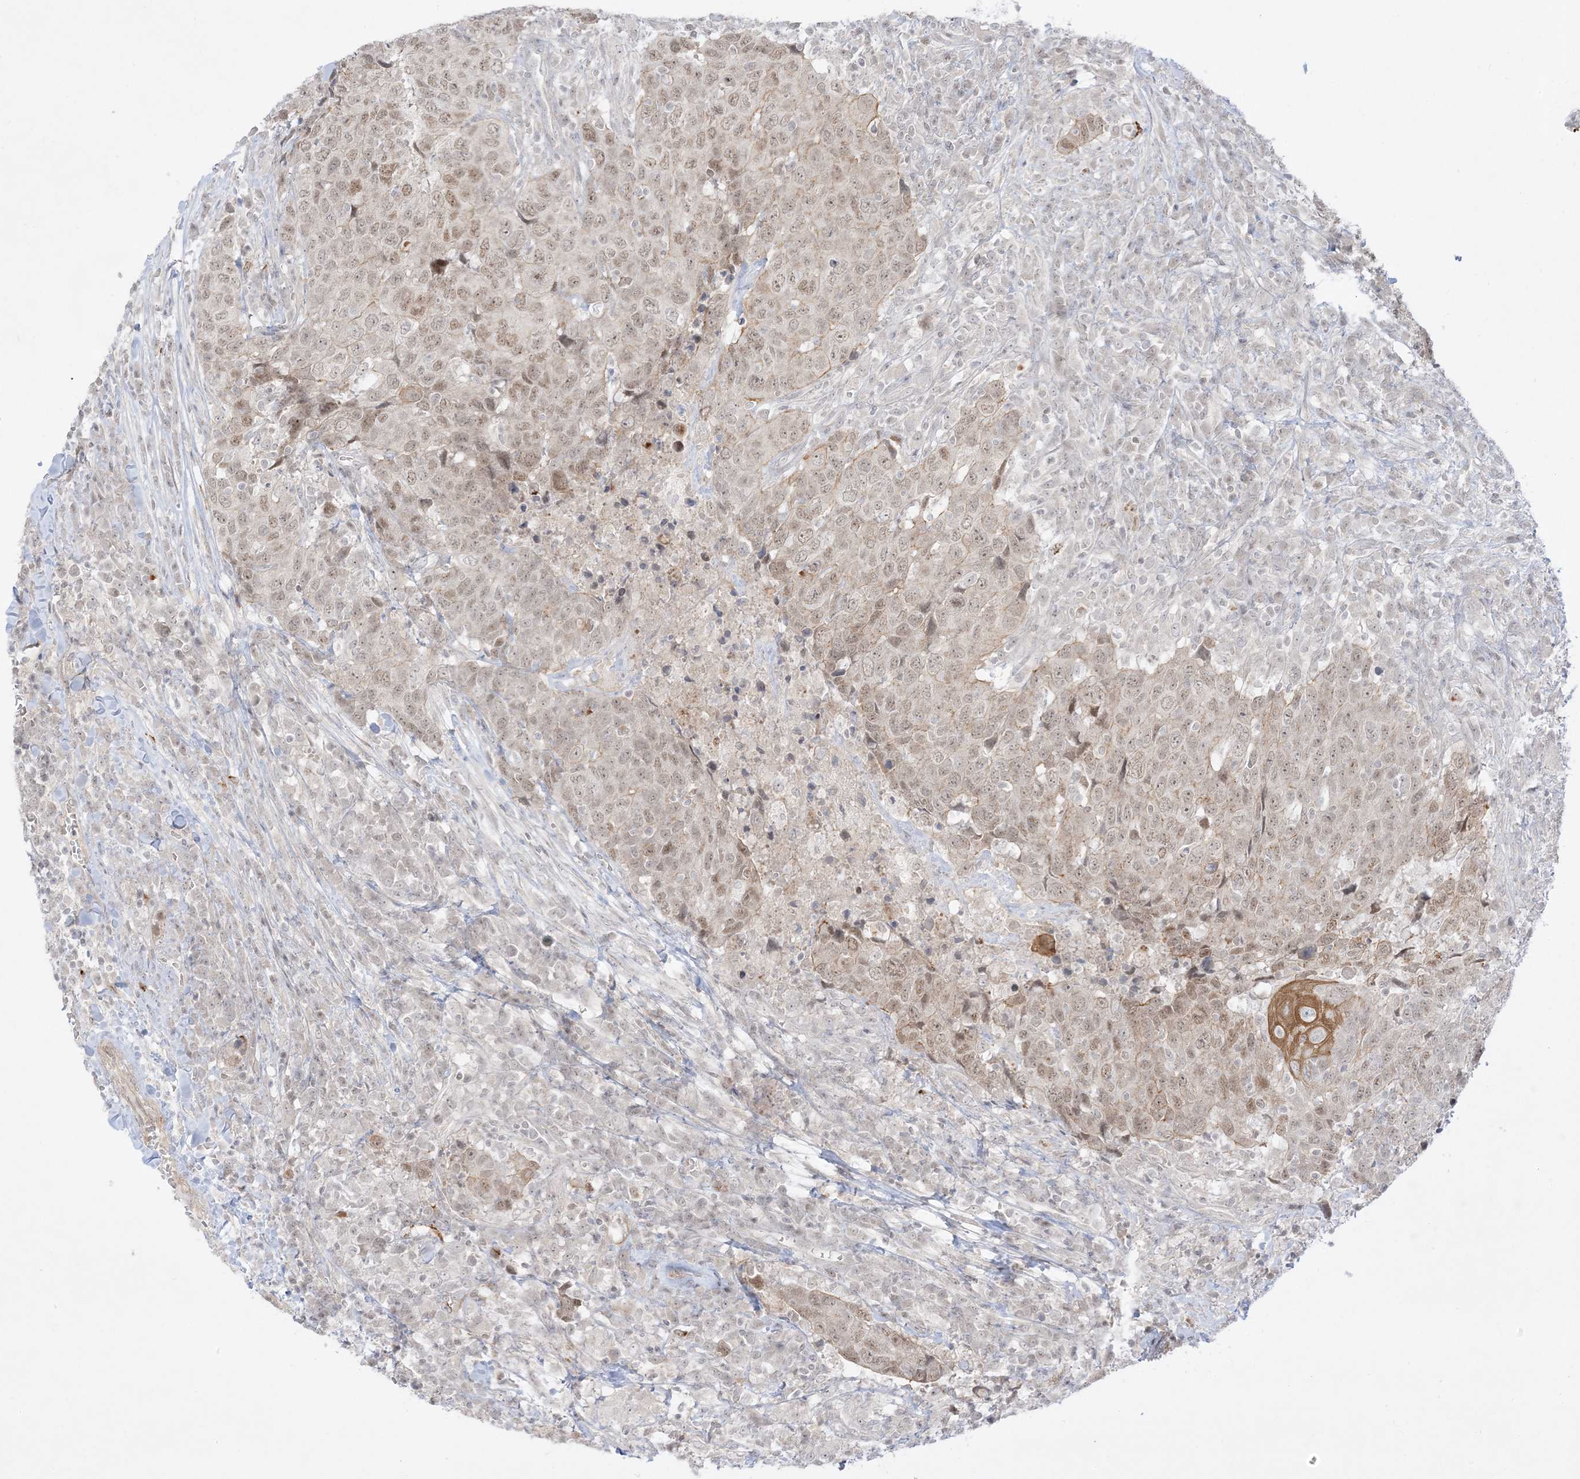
{"staining": {"intensity": "weak", "quantity": ">75%", "location": "nuclear"}, "tissue": "head and neck cancer", "cell_type": "Tumor cells", "image_type": "cancer", "snomed": [{"axis": "morphology", "description": "Squamous cell carcinoma, NOS"}, {"axis": "topography", "description": "Head-Neck"}], "caption": "A high-resolution micrograph shows immunohistochemistry (IHC) staining of head and neck squamous cell carcinoma, which shows weak nuclear positivity in about >75% of tumor cells.", "gene": "PTK6", "patient": {"sex": "male", "age": 66}}